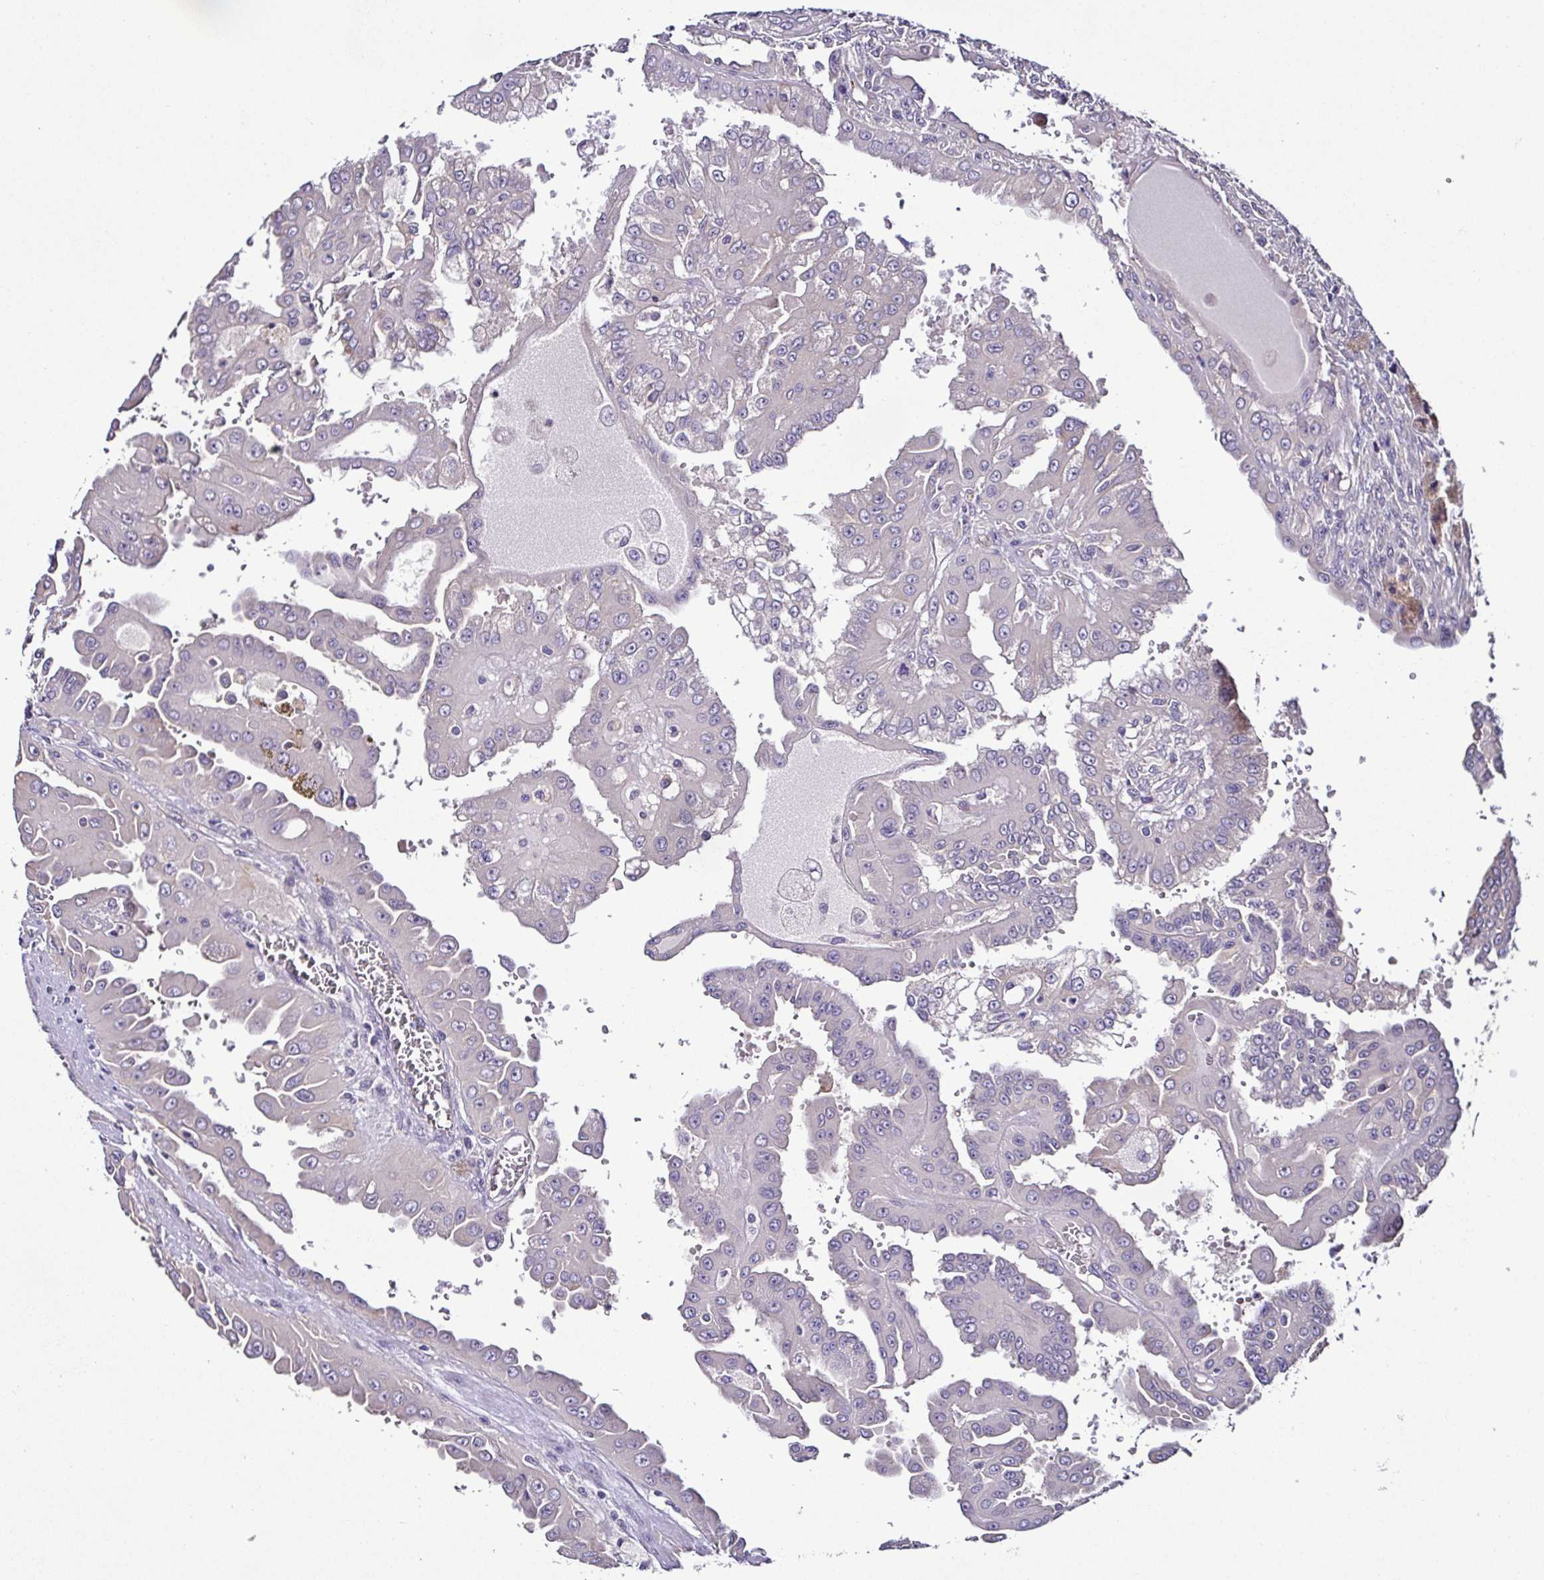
{"staining": {"intensity": "negative", "quantity": "none", "location": "none"}, "tissue": "renal cancer", "cell_type": "Tumor cells", "image_type": "cancer", "snomed": [{"axis": "morphology", "description": "Adenocarcinoma, NOS"}, {"axis": "topography", "description": "Kidney"}], "caption": "High power microscopy histopathology image of an immunohistochemistry histopathology image of renal adenocarcinoma, revealing no significant staining in tumor cells.", "gene": "LMOD2", "patient": {"sex": "male", "age": 58}}